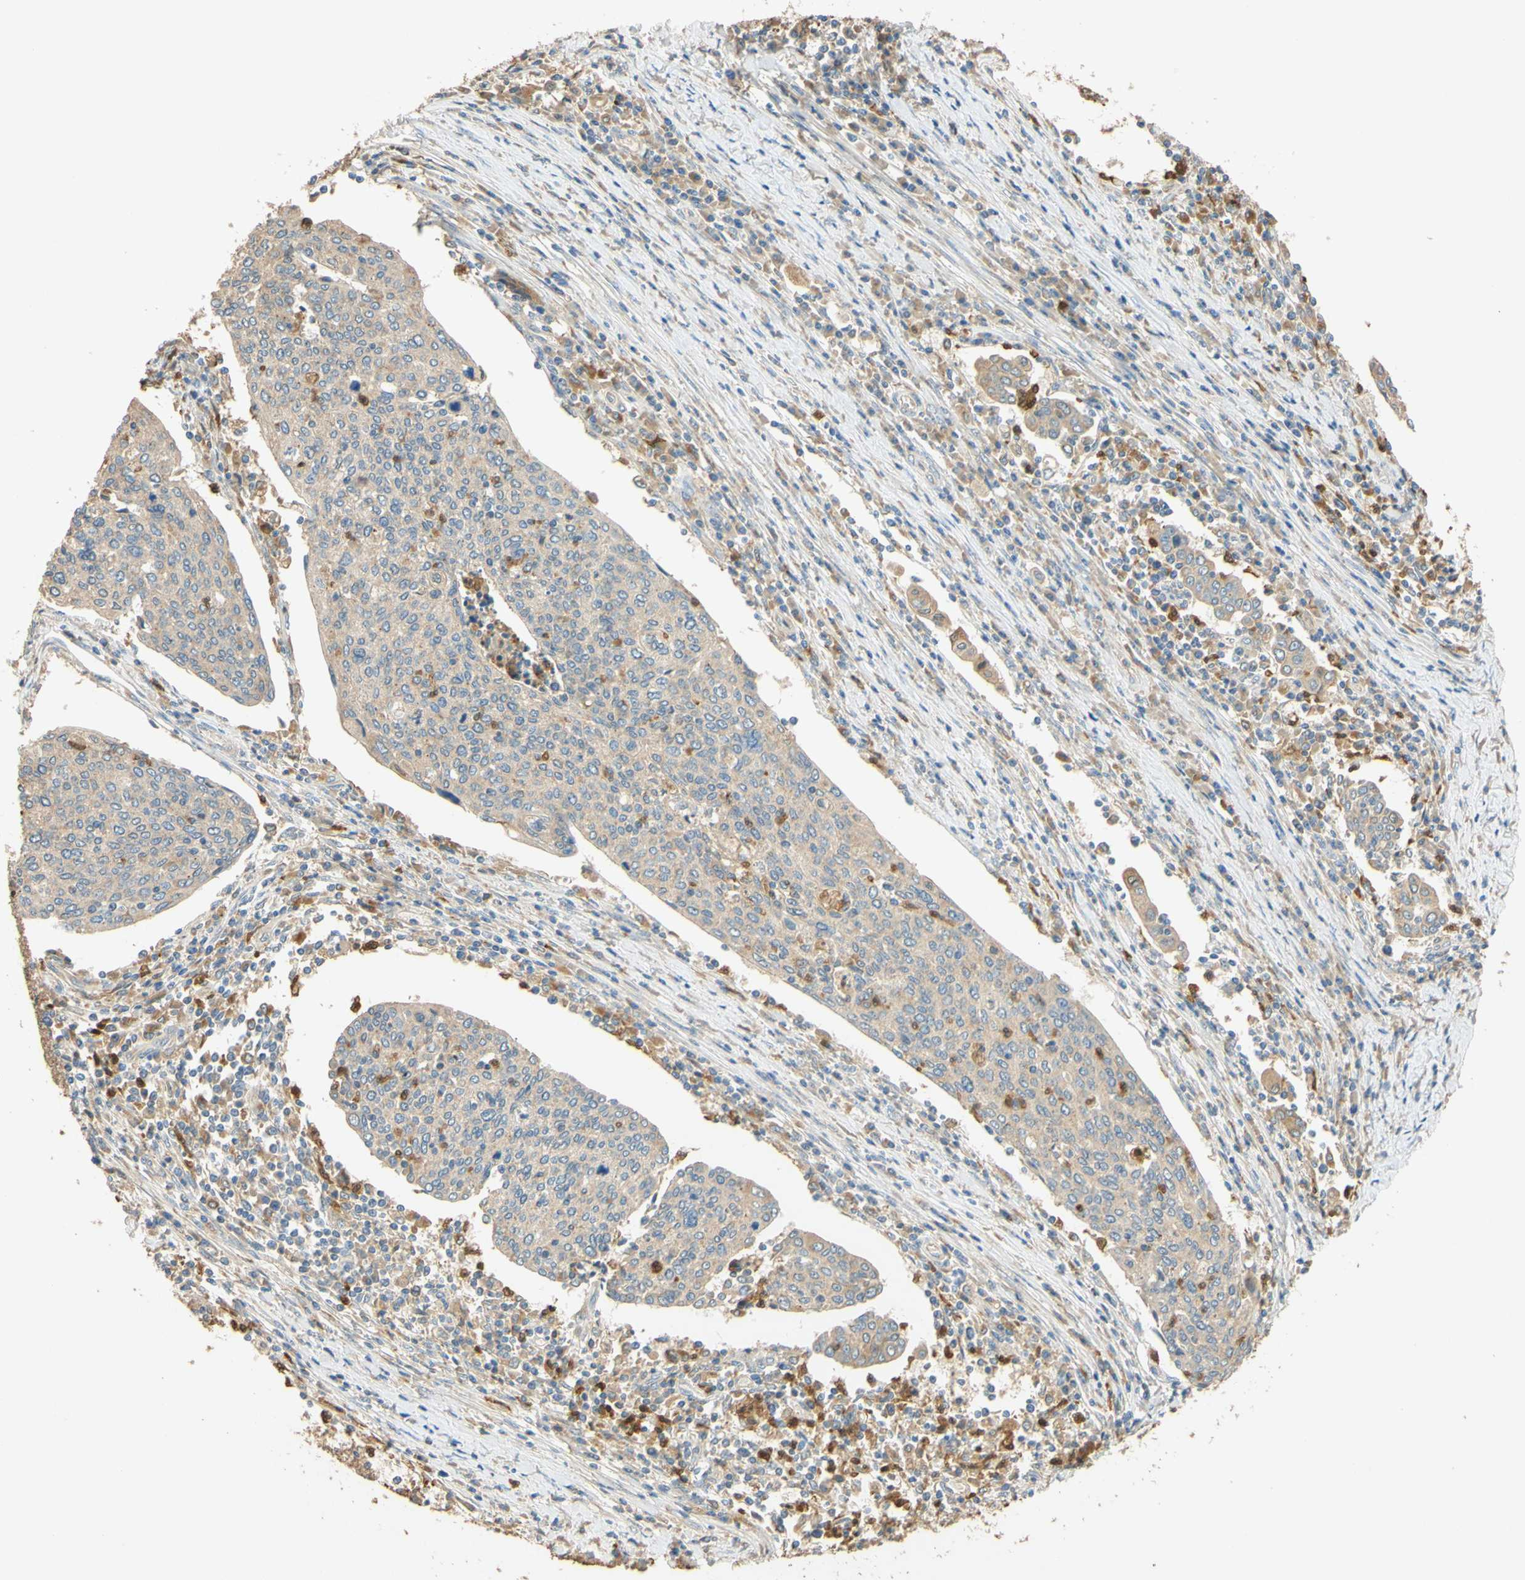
{"staining": {"intensity": "weak", "quantity": ">75%", "location": "cytoplasmic/membranous"}, "tissue": "cervical cancer", "cell_type": "Tumor cells", "image_type": "cancer", "snomed": [{"axis": "morphology", "description": "Squamous cell carcinoma, NOS"}, {"axis": "topography", "description": "Cervix"}], "caption": "DAB immunohistochemical staining of human squamous cell carcinoma (cervical) shows weak cytoplasmic/membranous protein staining in approximately >75% of tumor cells. Nuclei are stained in blue.", "gene": "ENTREP2", "patient": {"sex": "female", "age": 40}}